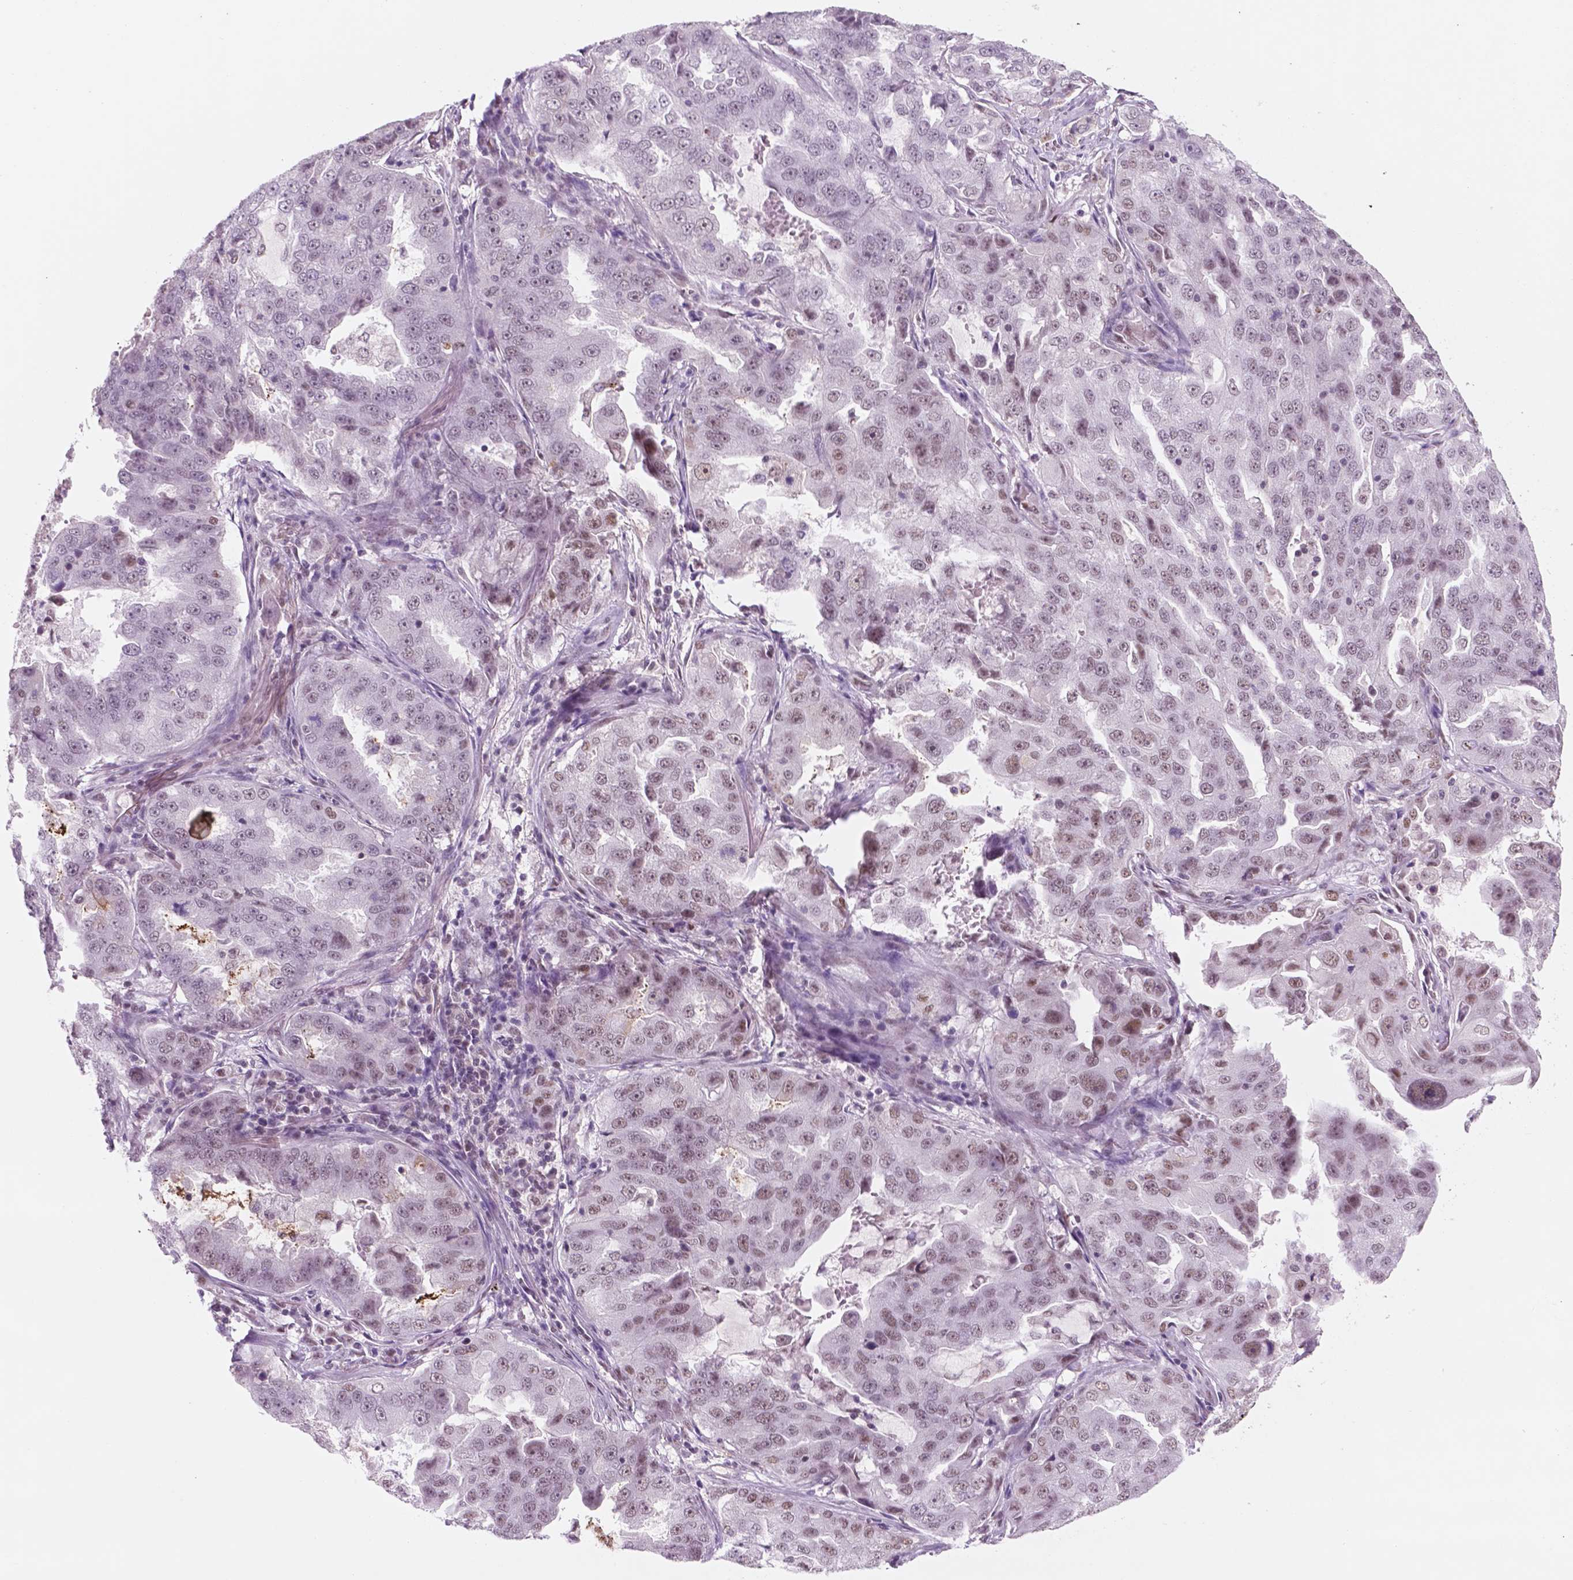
{"staining": {"intensity": "weak", "quantity": "25%-75%", "location": "nuclear"}, "tissue": "lung cancer", "cell_type": "Tumor cells", "image_type": "cancer", "snomed": [{"axis": "morphology", "description": "Adenocarcinoma, NOS"}, {"axis": "topography", "description": "Lung"}], "caption": "Immunohistochemical staining of human adenocarcinoma (lung) displays weak nuclear protein expression in about 25%-75% of tumor cells. The staining was performed using DAB, with brown indicating positive protein expression. Nuclei are stained blue with hematoxylin.", "gene": "CTR9", "patient": {"sex": "female", "age": 61}}